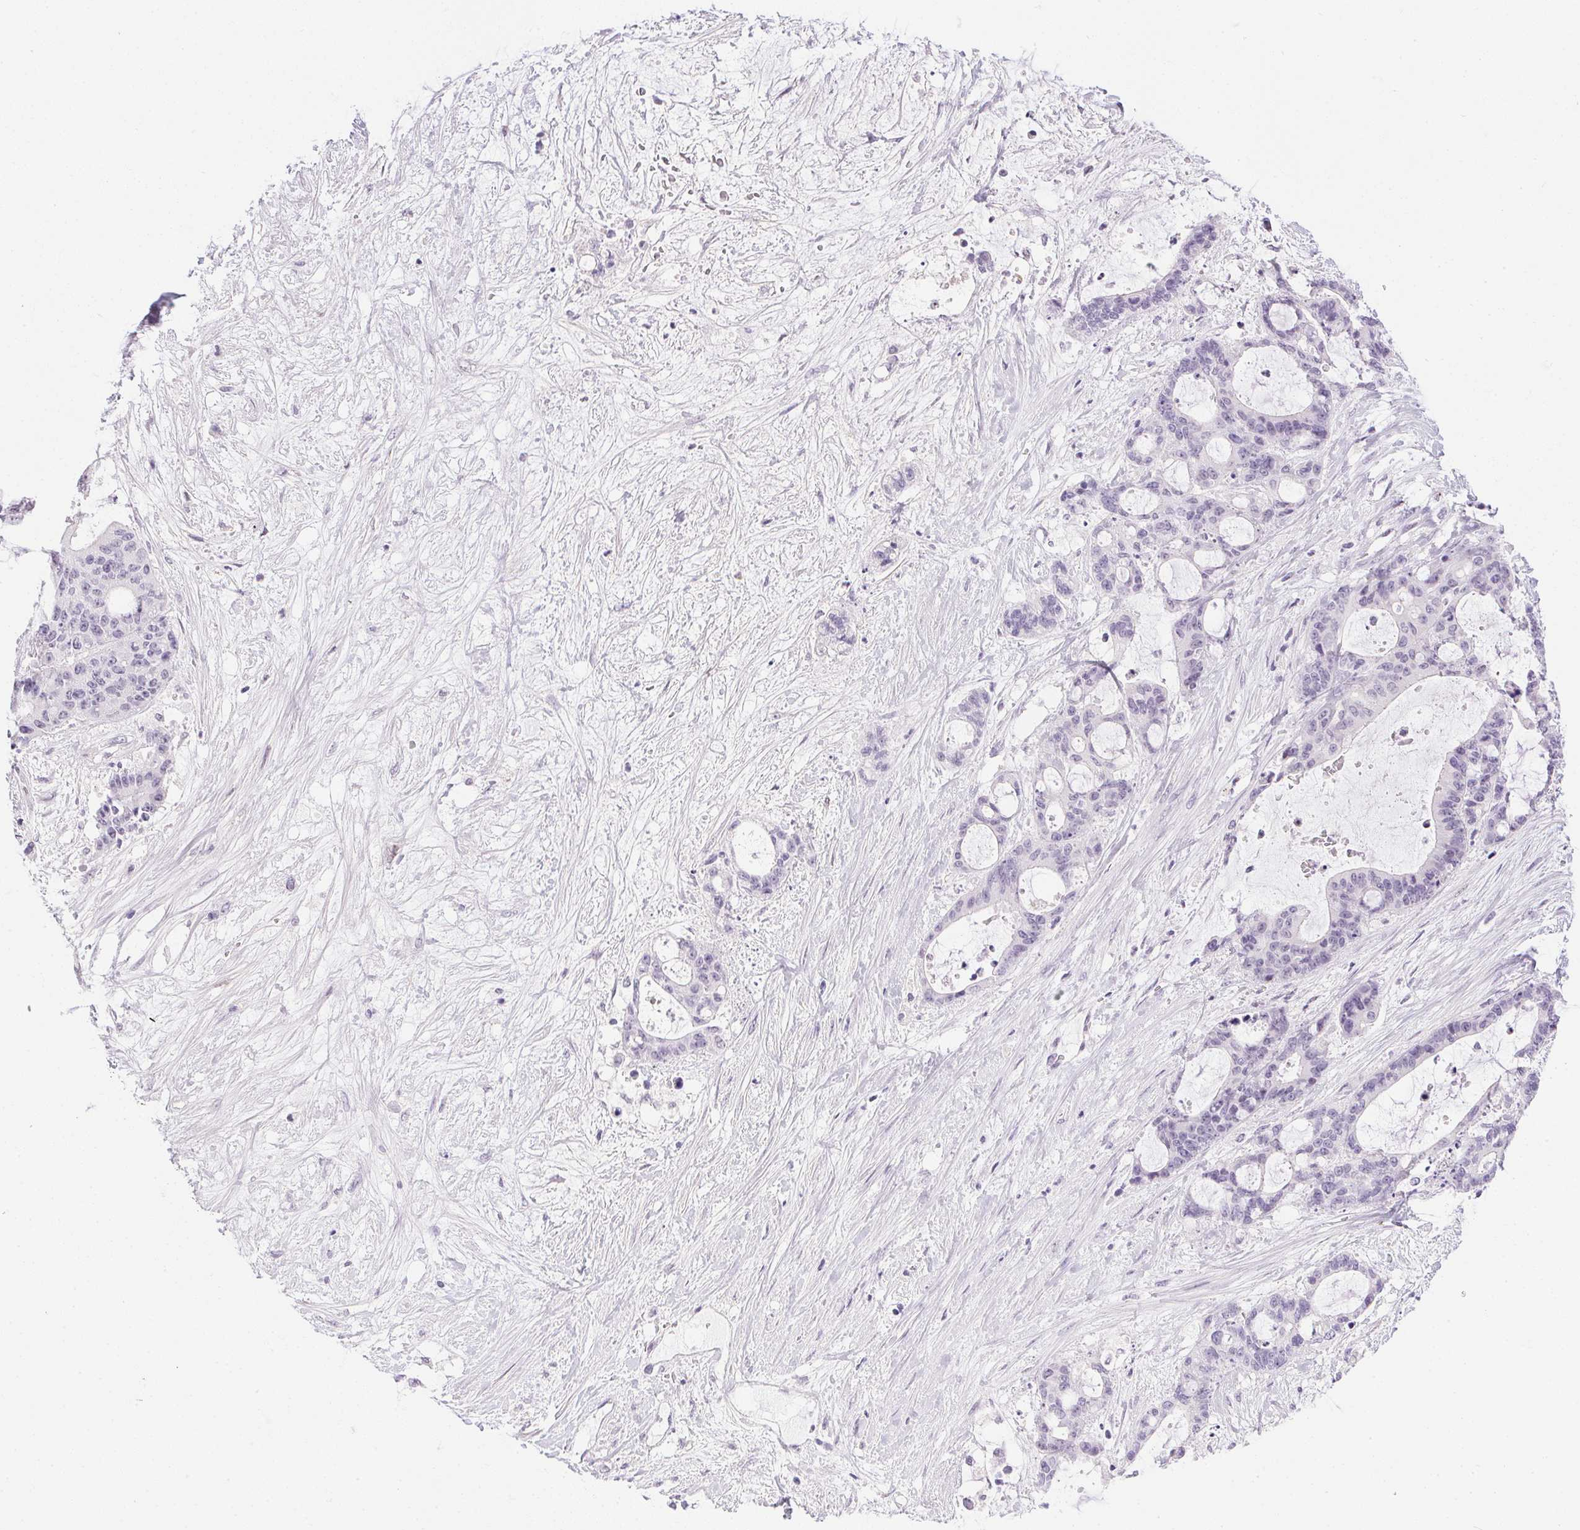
{"staining": {"intensity": "negative", "quantity": "none", "location": "none"}, "tissue": "liver cancer", "cell_type": "Tumor cells", "image_type": "cancer", "snomed": [{"axis": "morphology", "description": "Normal tissue, NOS"}, {"axis": "morphology", "description": "Cholangiocarcinoma"}, {"axis": "topography", "description": "Liver"}, {"axis": "topography", "description": "Peripheral nerve tissue"}], "caption": "A photomicrograph of liver cancer stained for a protein exhibits no brown staining in tumor cells. (DAB (3,3'-diaminobenzidine) immunohistochemistry visualized using brightfield microscopy, high magnification).", "gene": "PRL", "patient": {"sex": "female", "age": 73}}